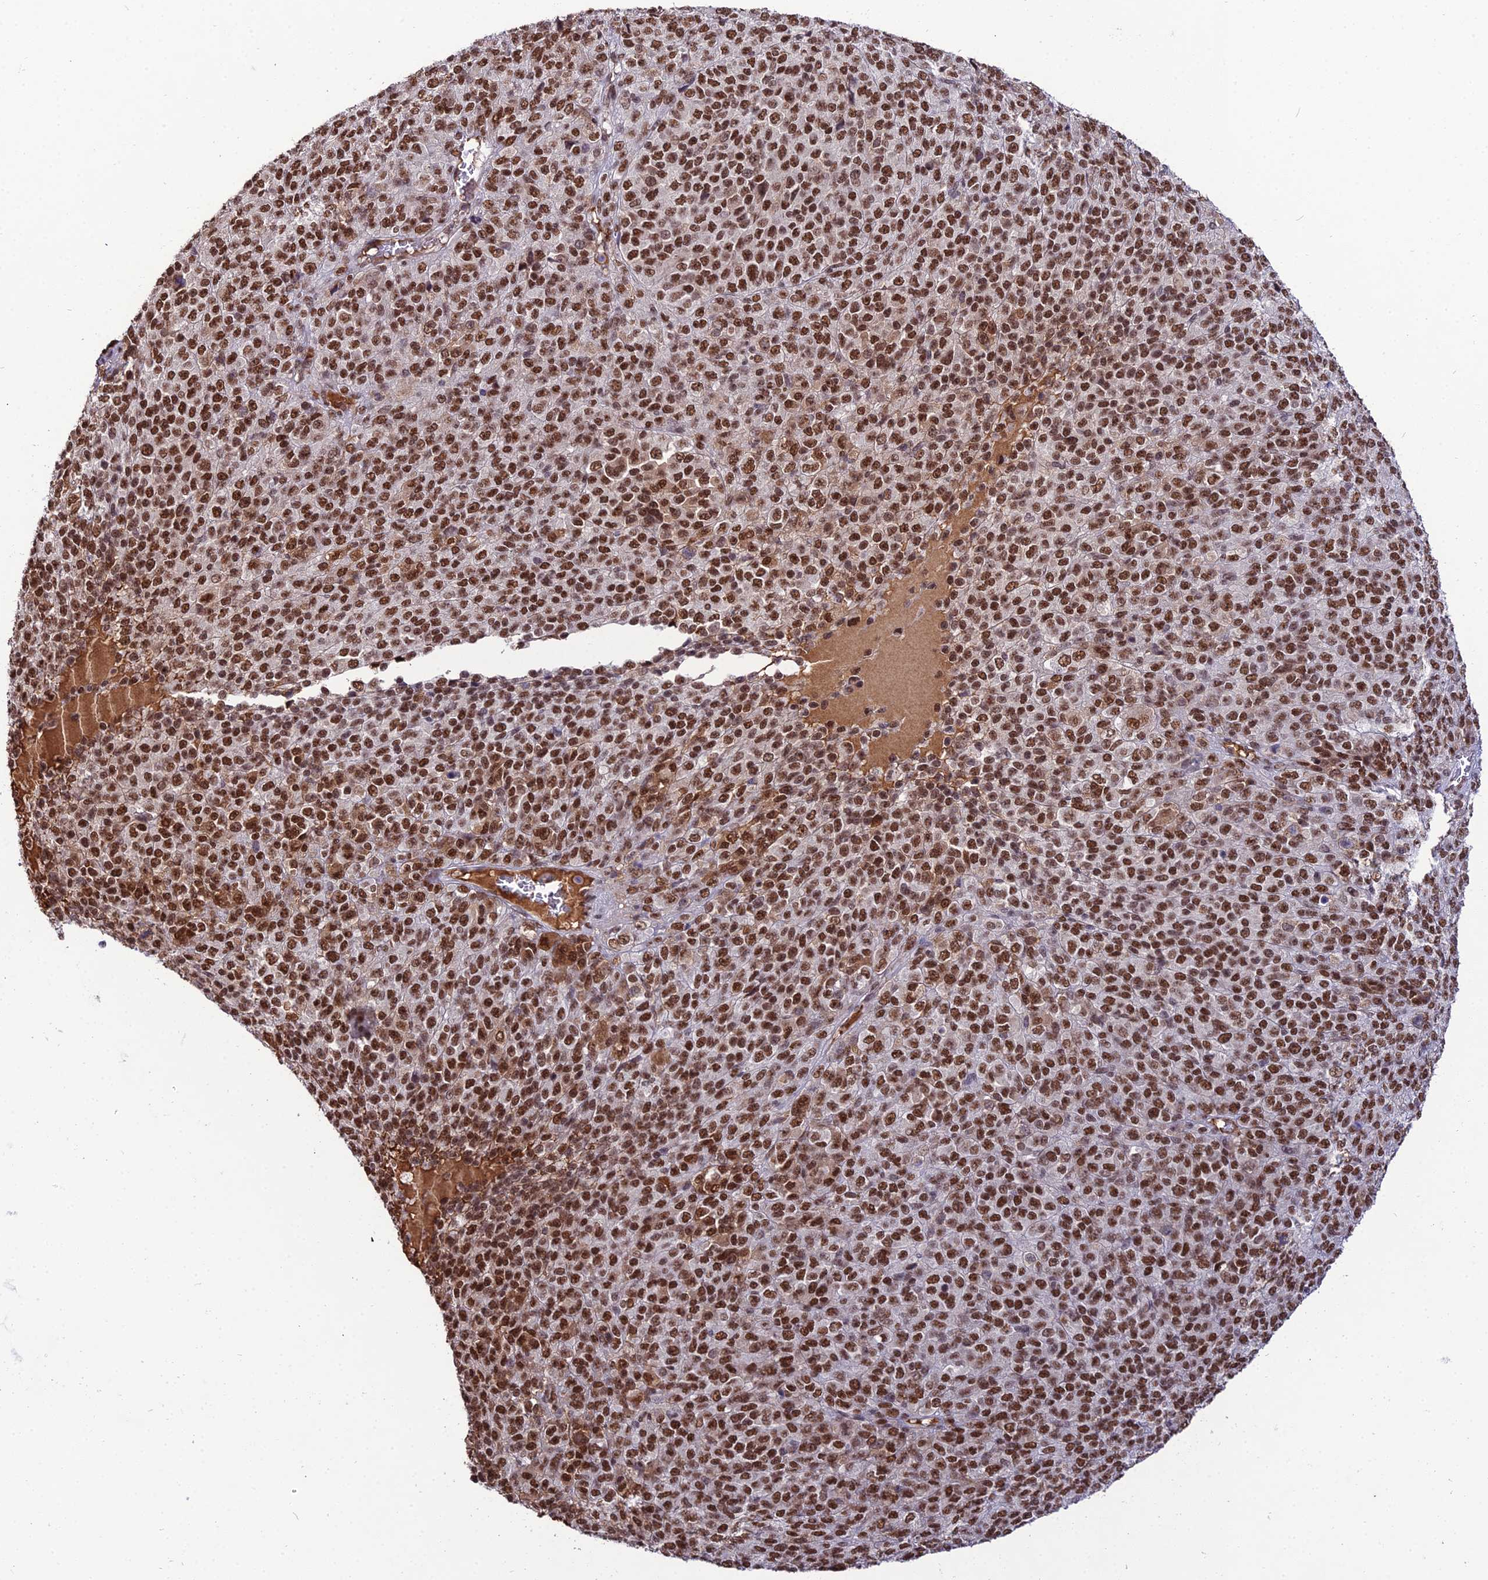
{"staining": {"intensity": "strong", "quantity": ">75%", "location": "nuclear"}, "tissue": "melanoma", "cell_type": "Tumor cells", "image_type": "cancer", "snomed": [{"axis": "morphology", "description": "Malignant melanoma, Metastatic site"}, {"axis": "topography", "description": "Brain"}], "caption": "An image of human melanoma stained for a protein displays strong nuclear brown staining in tumor cells.", "gene": "RBM12", "patient": {"sex": "female", "age": 56}}